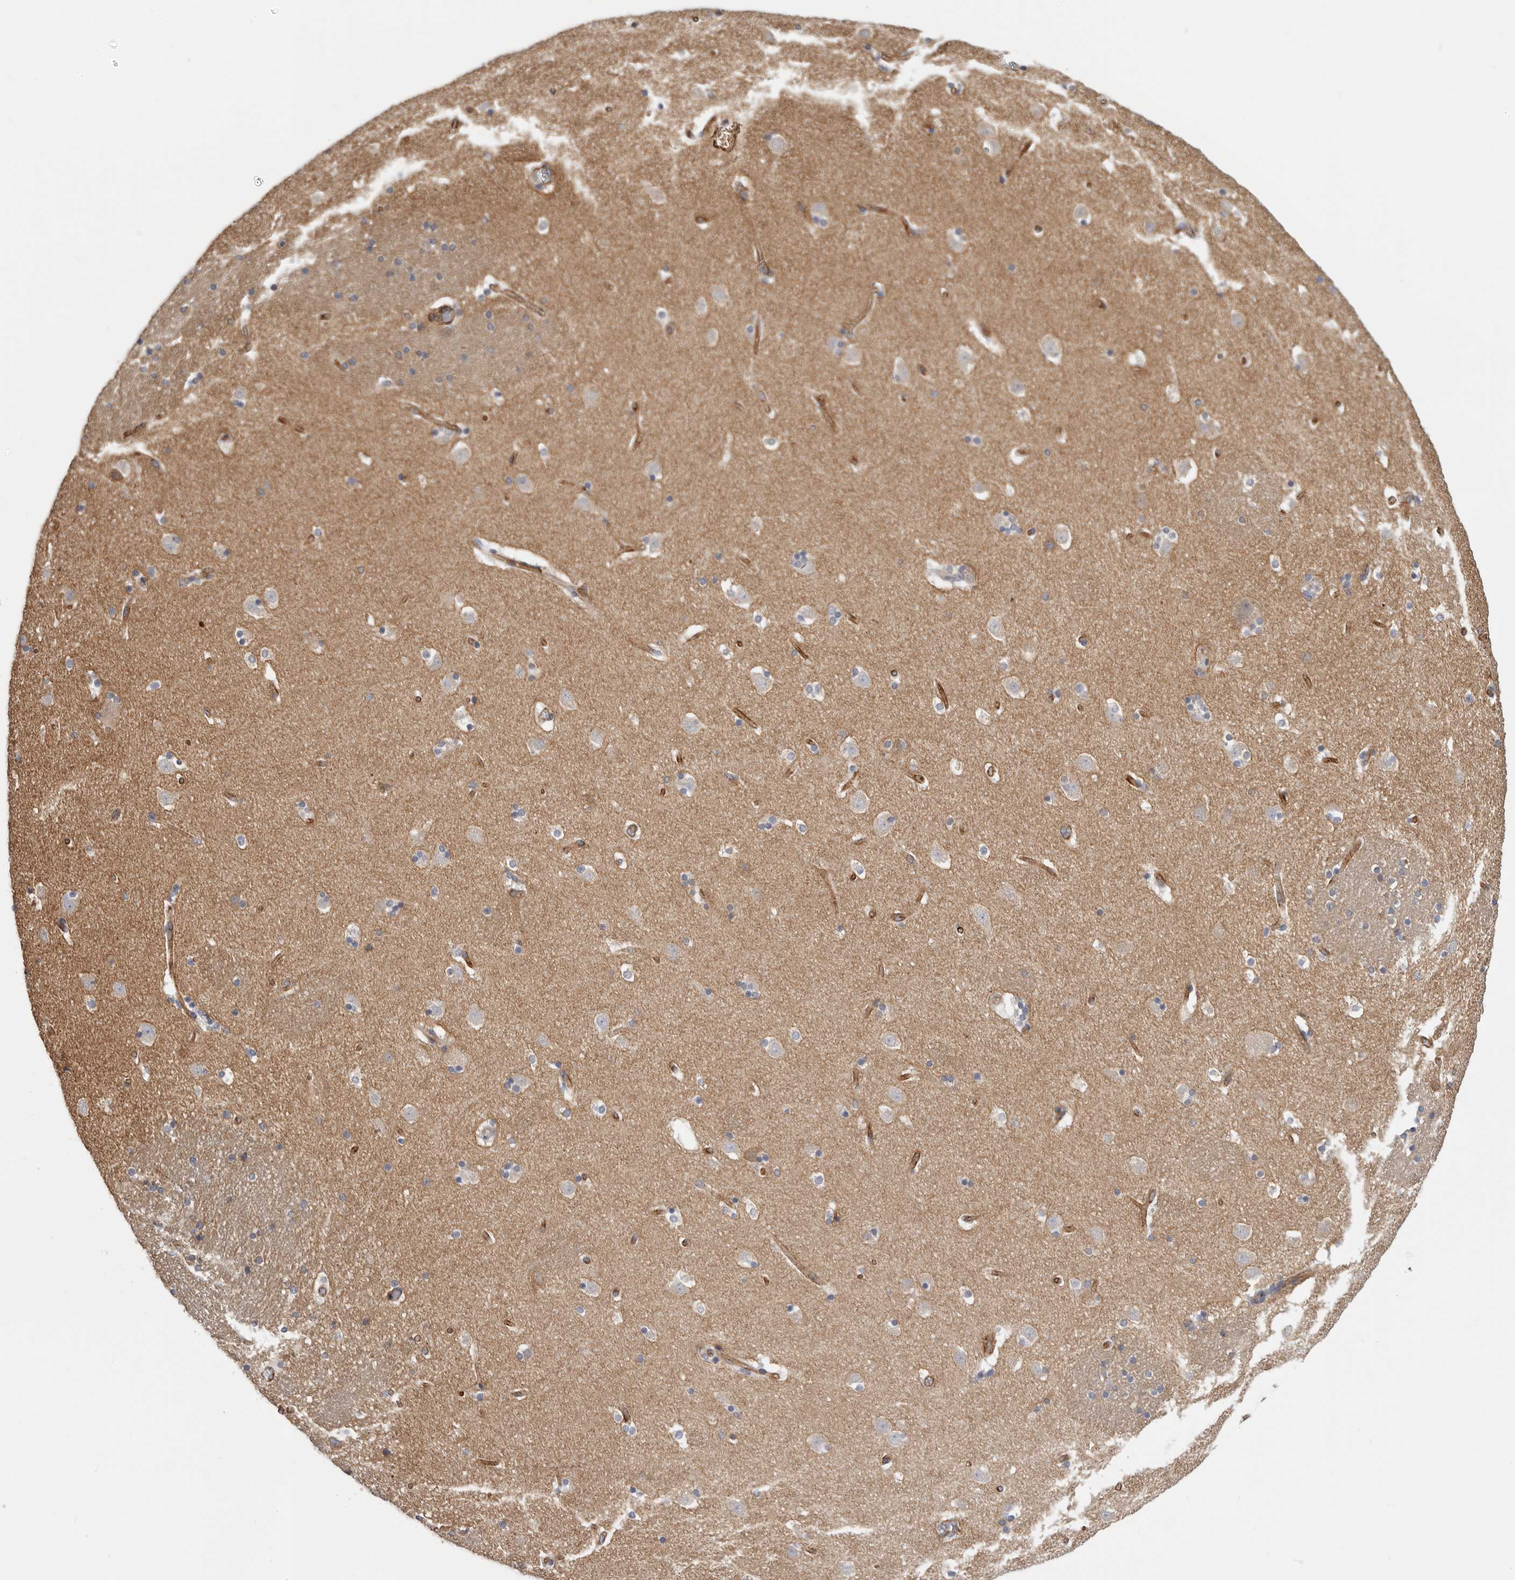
{"staining": {"intensity": "negative", "quantity": "none", "location": "none"}, "tissue": "caudate", "cell_type": "Glial cells", "image_type": "normal", "snomed": [{"axis": "morphology", "description": "Normal tissue, NOS"}, {"axis": "topography", "description": "Lateral ventricle wall"}], "caption": "Photomicrograph shows no significant protein positivity in glial cells of benign caudate. (DAB immunohistochemistry visualized using brightfield microscopy, high magnification).", "gene": "TFRC", "patient": {"sex": "male", "age": 45}}